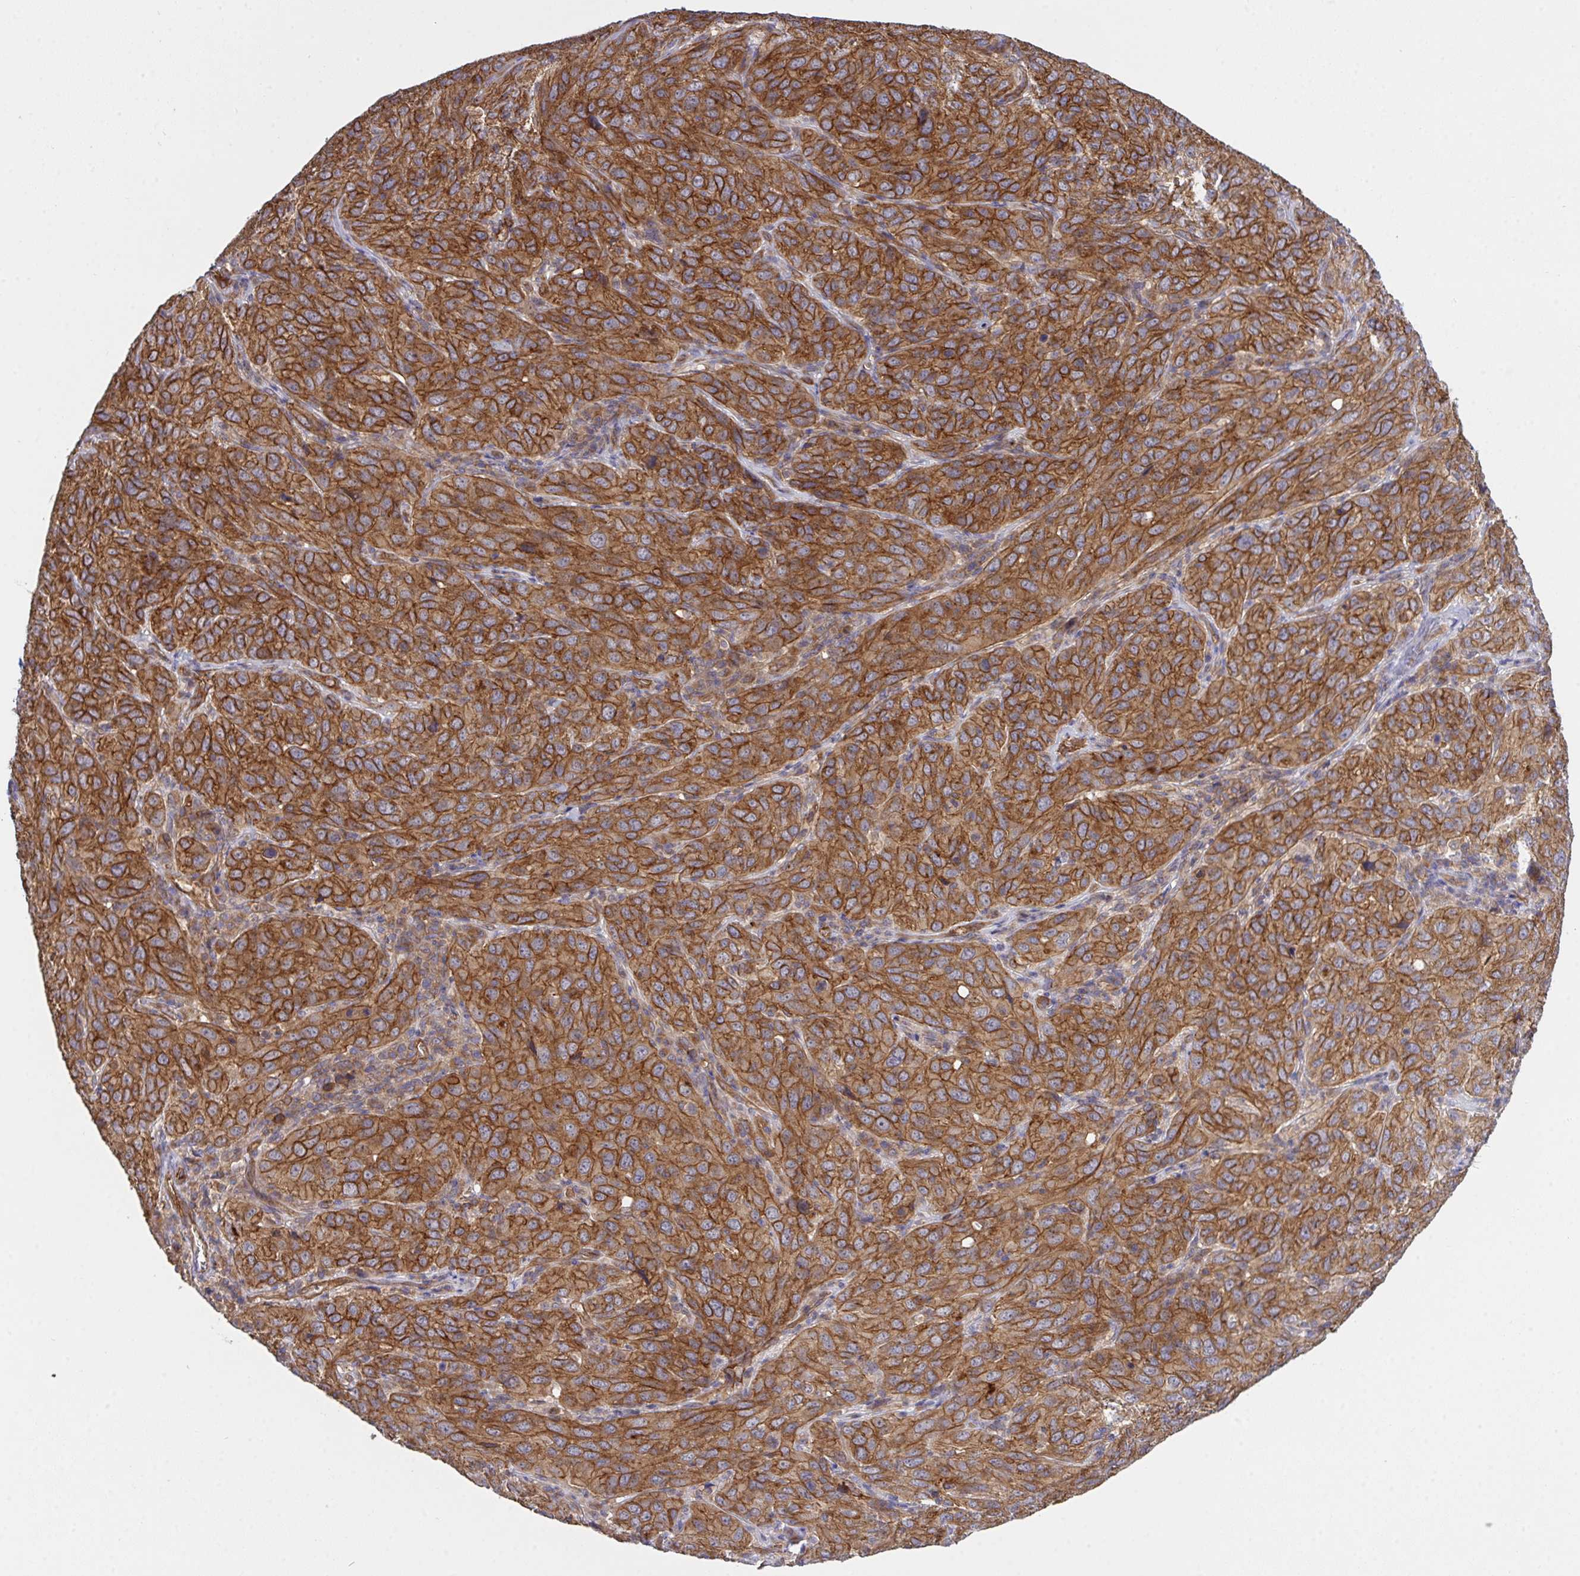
{"staining": {"intensity": "strong", "quantity": ">75%", "location": "cytoplasmic/membranous"}, "tissue": "cervical cancer", "cell_type": "Tumor cells", "image_type": "cancer", "snomed": [{"axis": "morphology", "description": "Normal tissue, NOS"}, {"axis": "morphology", "description": "Squamous cell carcinoma, NOS"}, {"axis": "topography", "description": "Cervix"}], "caption": "Immunohistochemical staining of squamous cell carcinoma (cervical) displays high levels of strong cytoplasmic/membranous expression in approximately >75% of tumor cells.", "gene": "C4orf36", "patient": {"sex": "female", "age": 51}}